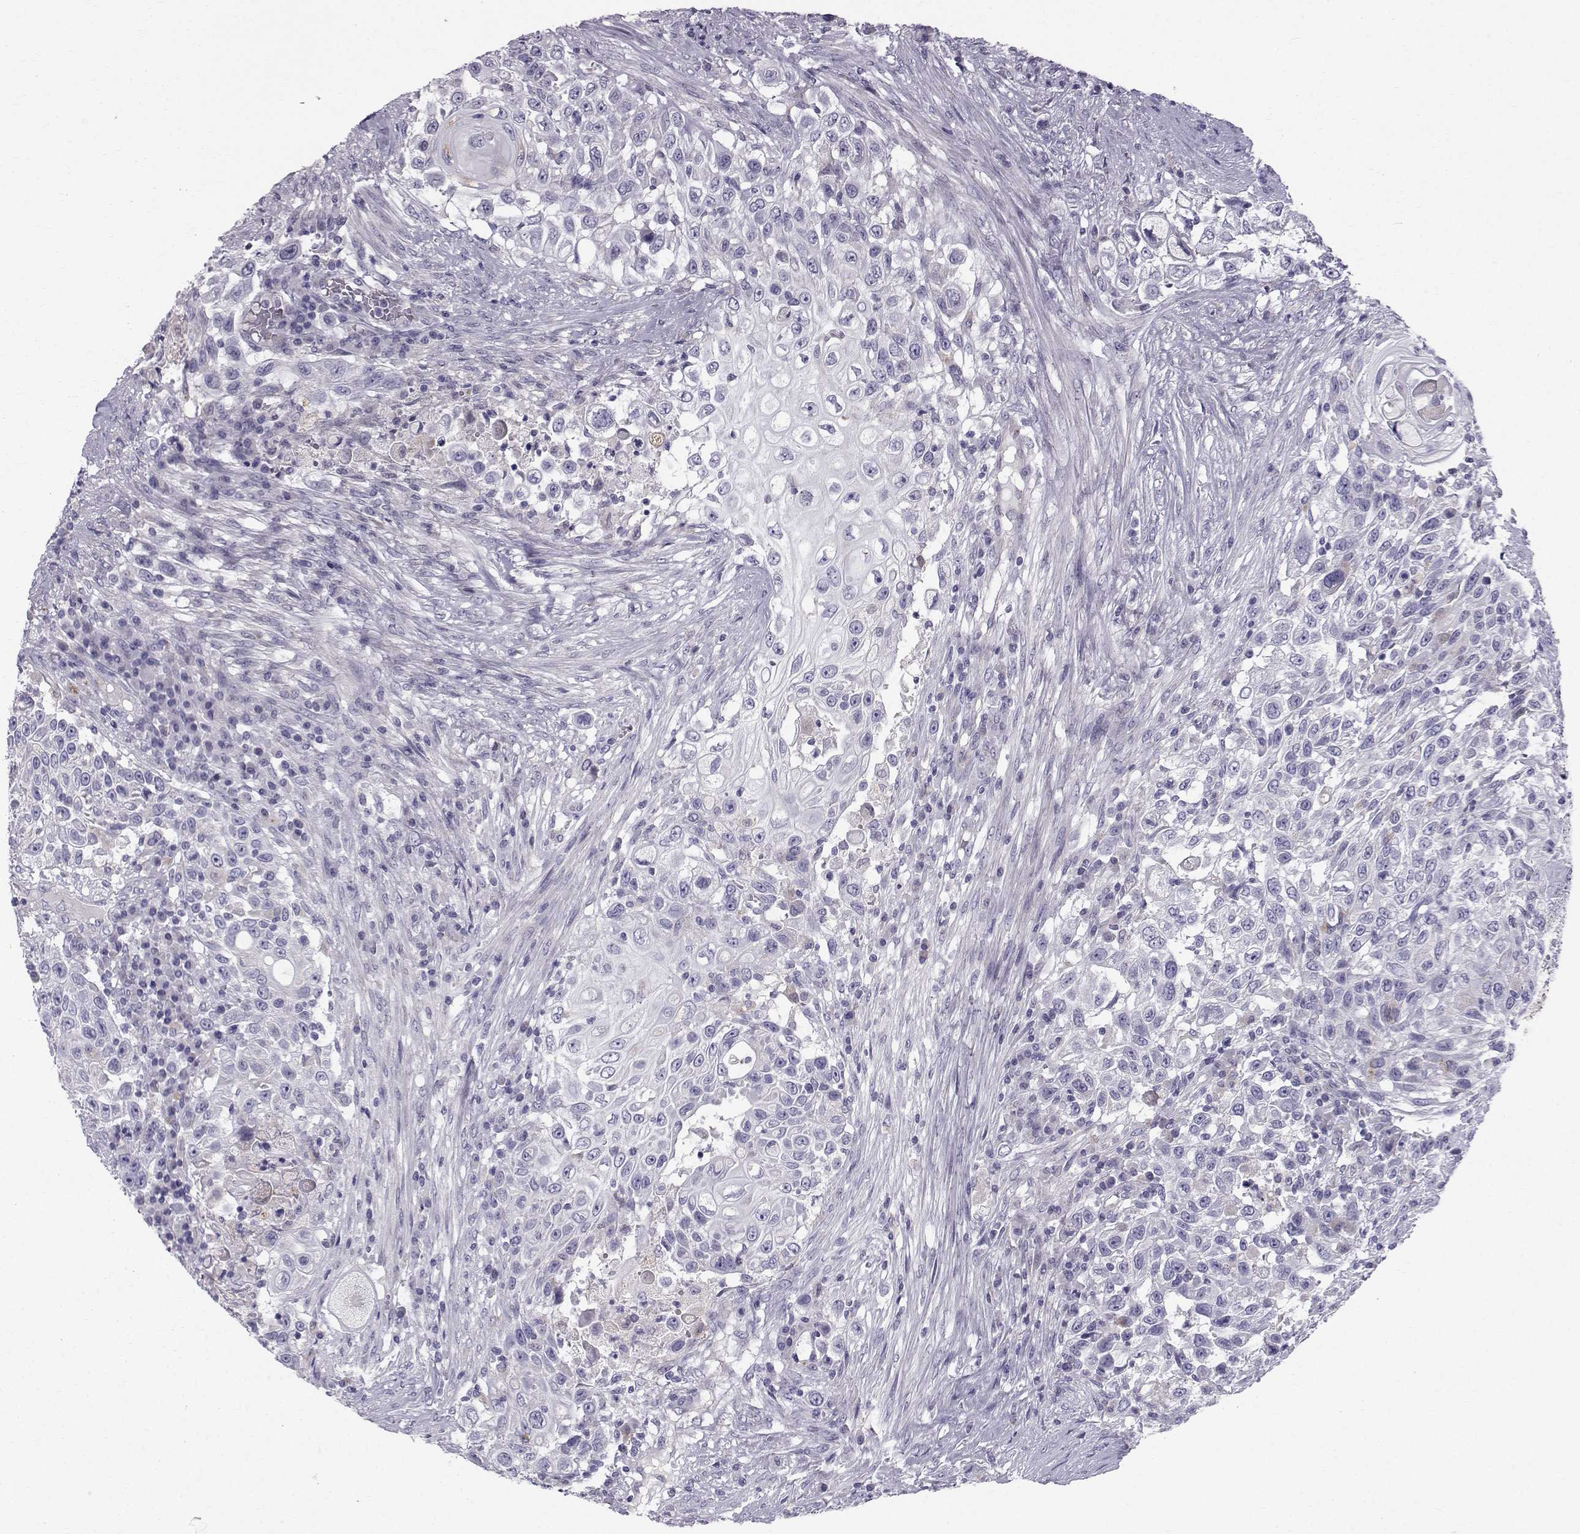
{"staining": {"intensity": "negative", "quantity": "none", "location": "none"}, "tissue": "urothelial cancer", "cell_type": "Tumor cells", "image_type": "cancer", "snomed": [{"axis": "morphology", "description": "Urothelial carcinoma, High grade"}, {"axis": "topography", "description": "Urinary bladder"}], "caption": "DAB immunohistochemical staining of urothelial cancer displays no significant staining in tumor cells.", "gene": "CALCR", "patient": {"sex": "female", "age": 56}}